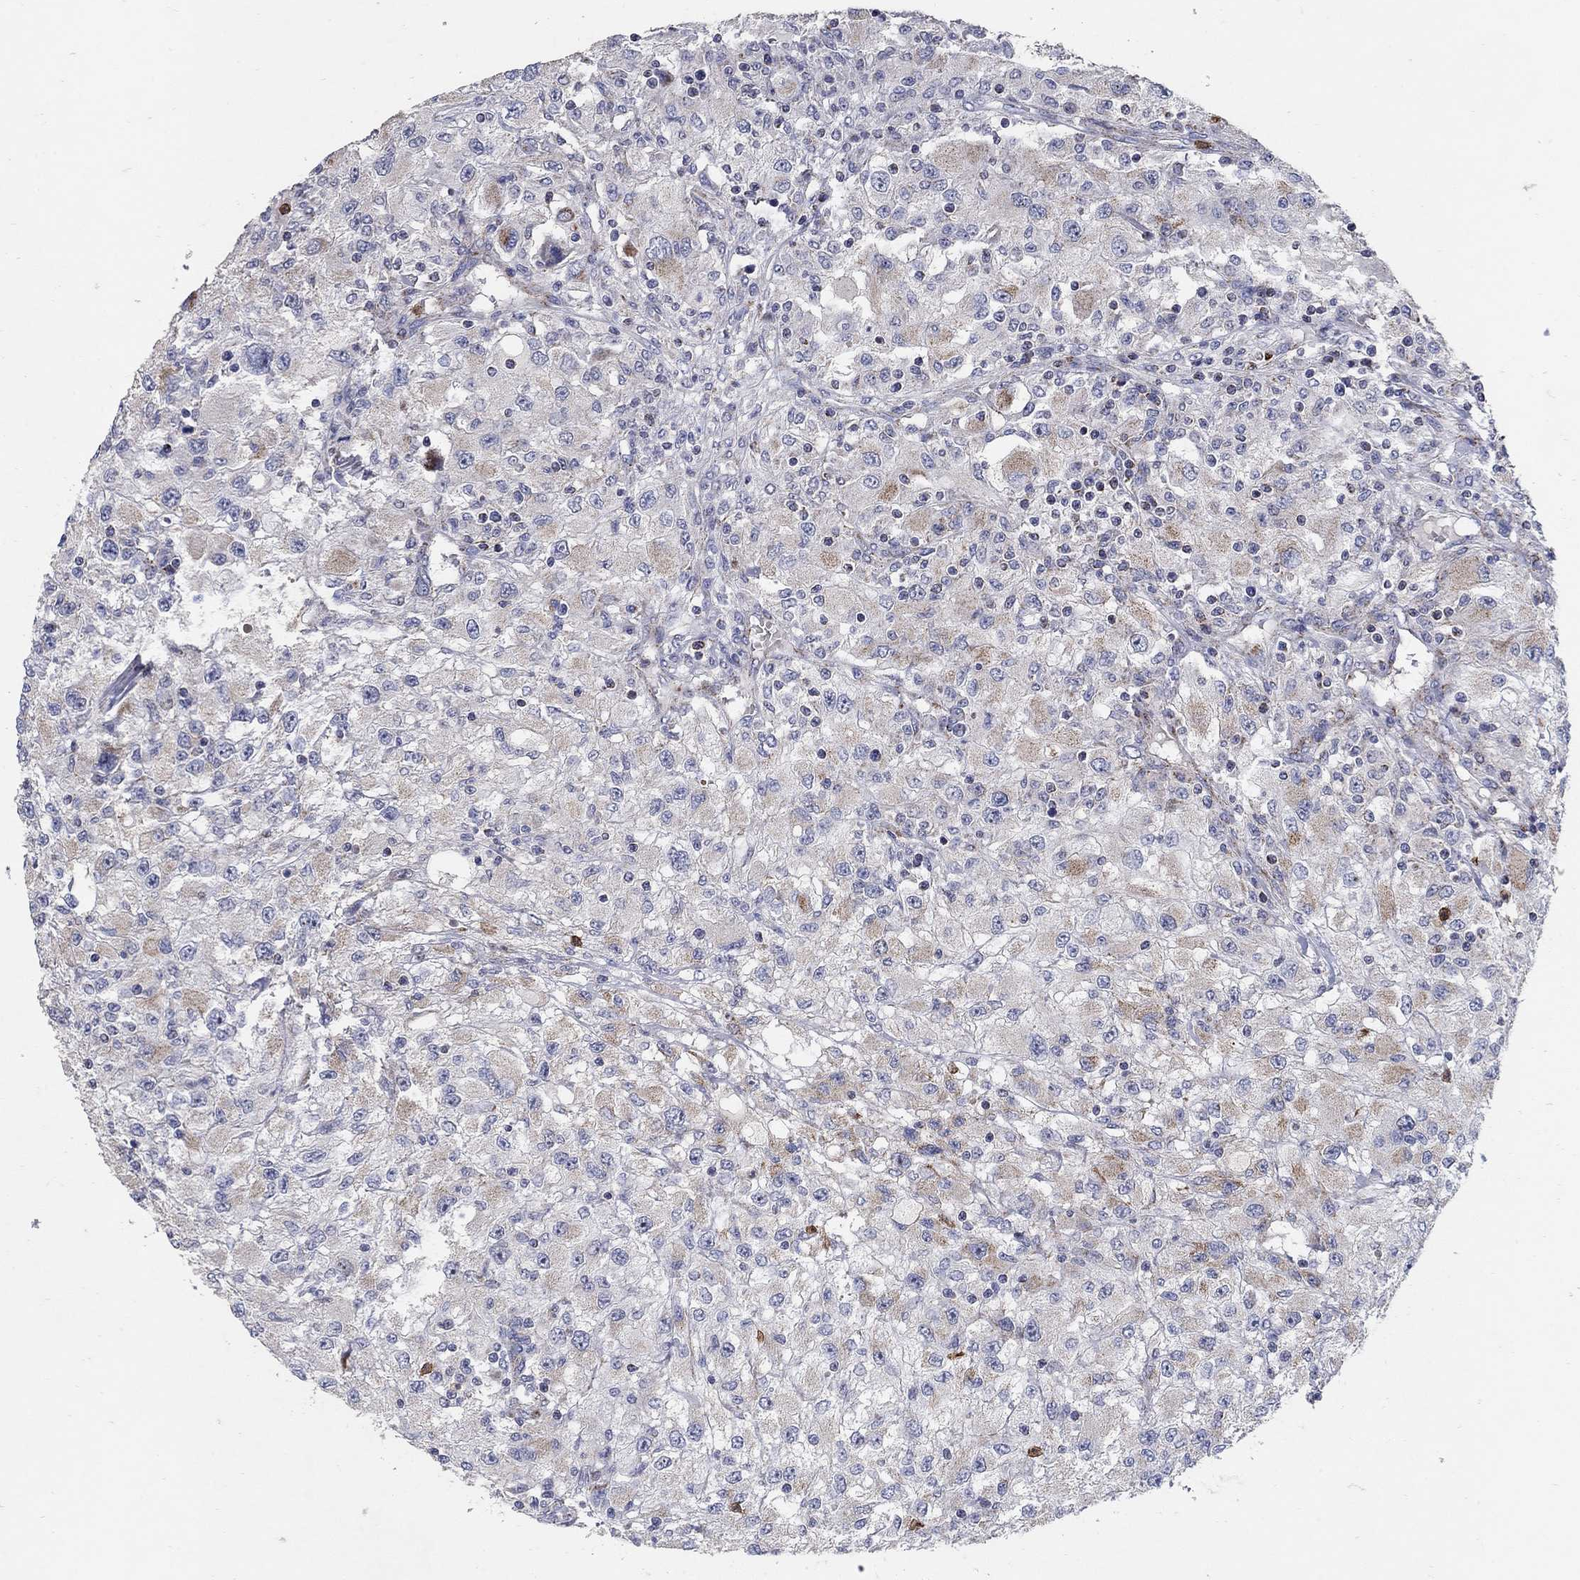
{"staining": {"intensity": "weak", "quantity": "<25%", "location": "cytoplasmic/membranous"}, "tissue": "renal cancer", "cell_type": "Tumor cells", "image_type": "cancer", "snomed": [{"axis": "morphology", "description": "Adenocarcinoma, NOS"}, {"axis": "topography", "description": "Kidney"}], "caption": "Renal cancer (adenocarcinoma) was stained to show a protein in brown. There is no significant positivity in tumor cells.", "gene": "HMX2", "patient": {"sex": "female", "age": 67}}